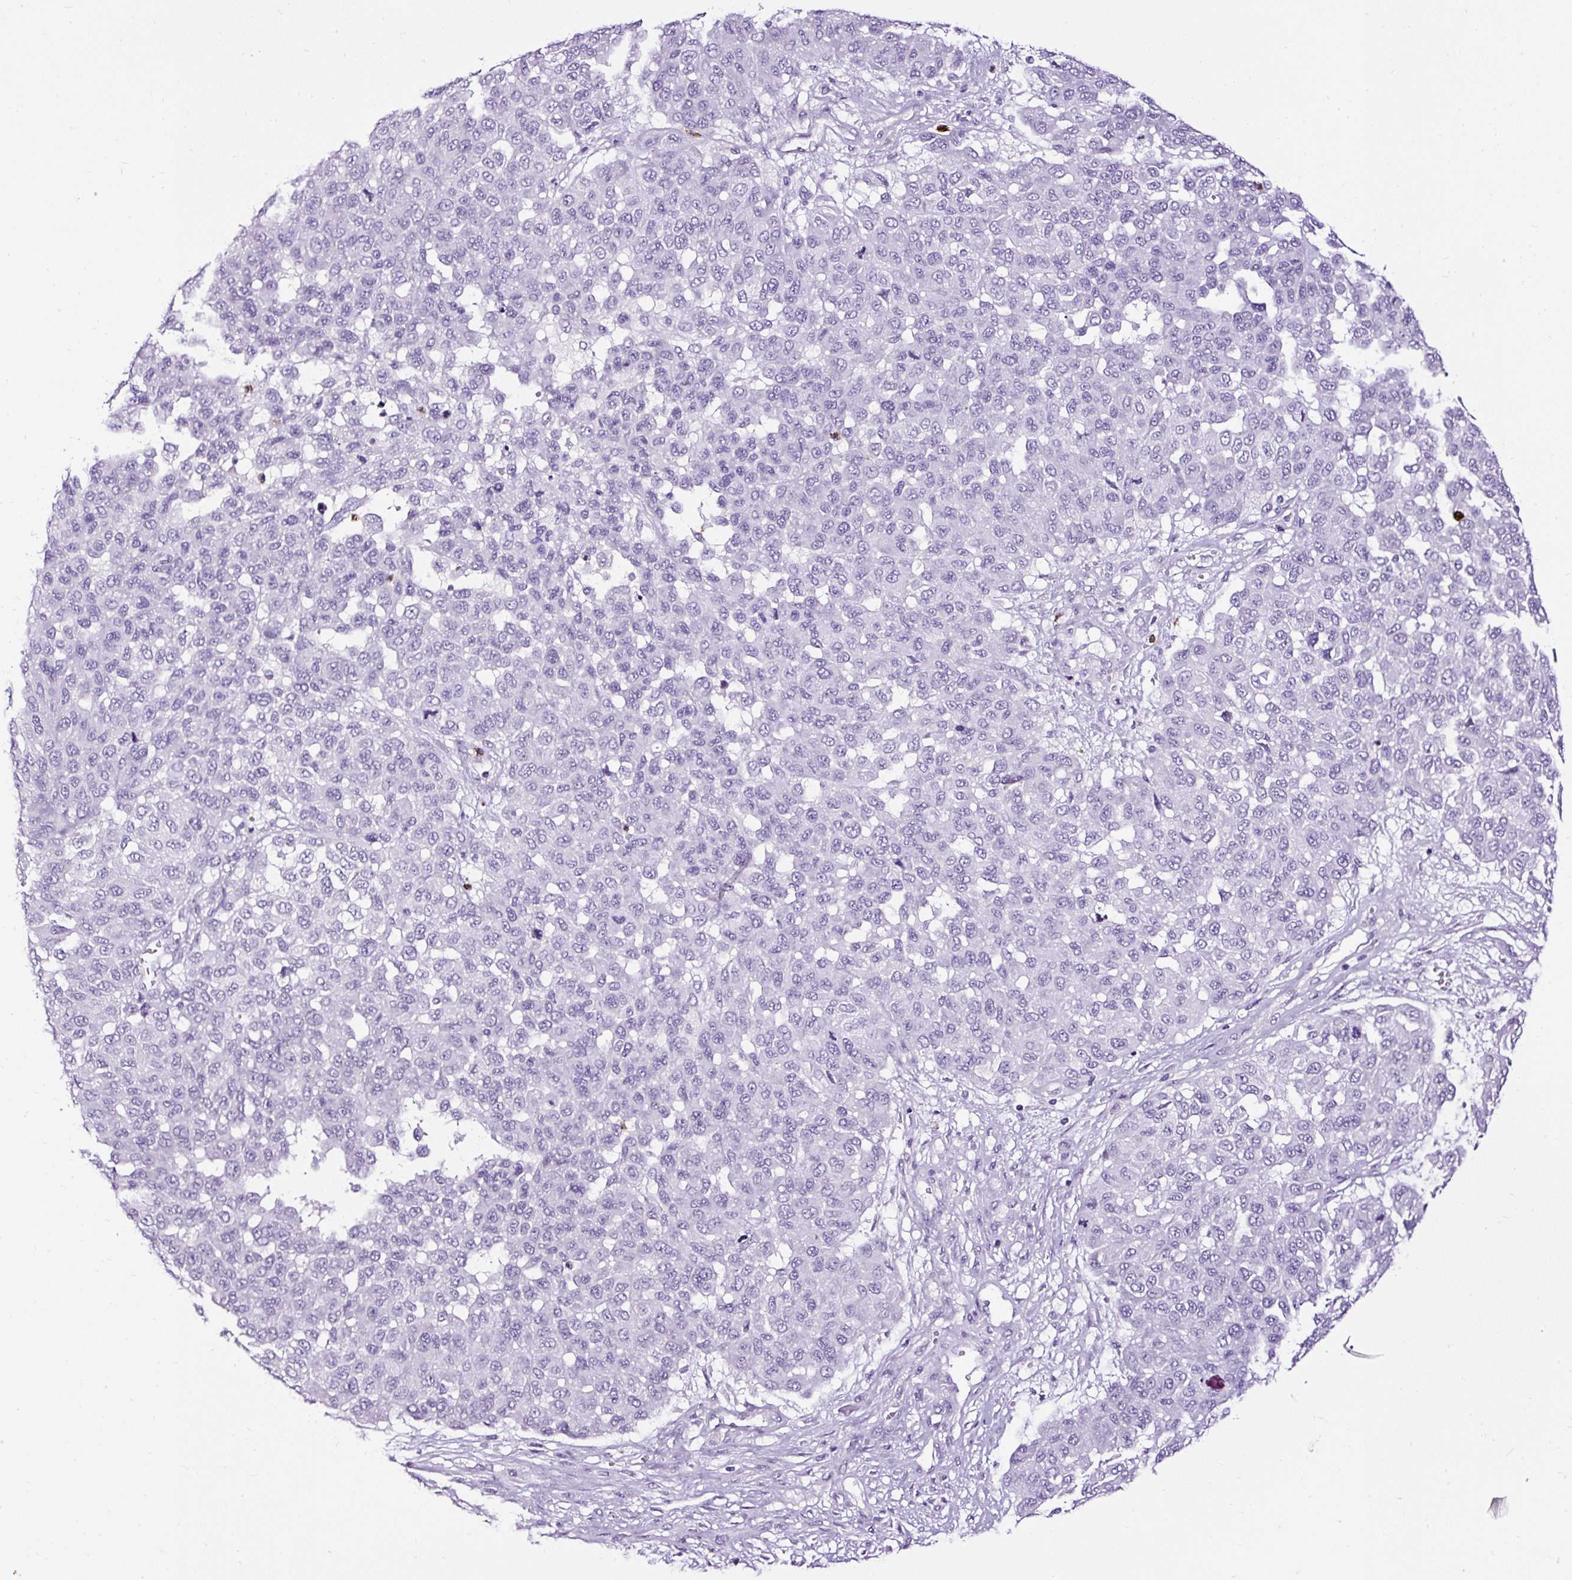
{"staining": {"intensity": "negative", "quantity": "none", "location": "none"}, "tissue": "melanoma", "cell_type": "Tumor cells", "image_type": "cancer", "snomed": [{"axis": "morphology", "description": "Malignant melanoma, NOS"}, {"axis": "topography", "description": "Skin"}], "caption": "Tumor cells are negative for brown protein staining in malignant melanoma. Nuclei are stained in blue.", "gene": "SLC7A8", "patient": {"sex": "male", "age": 62}}